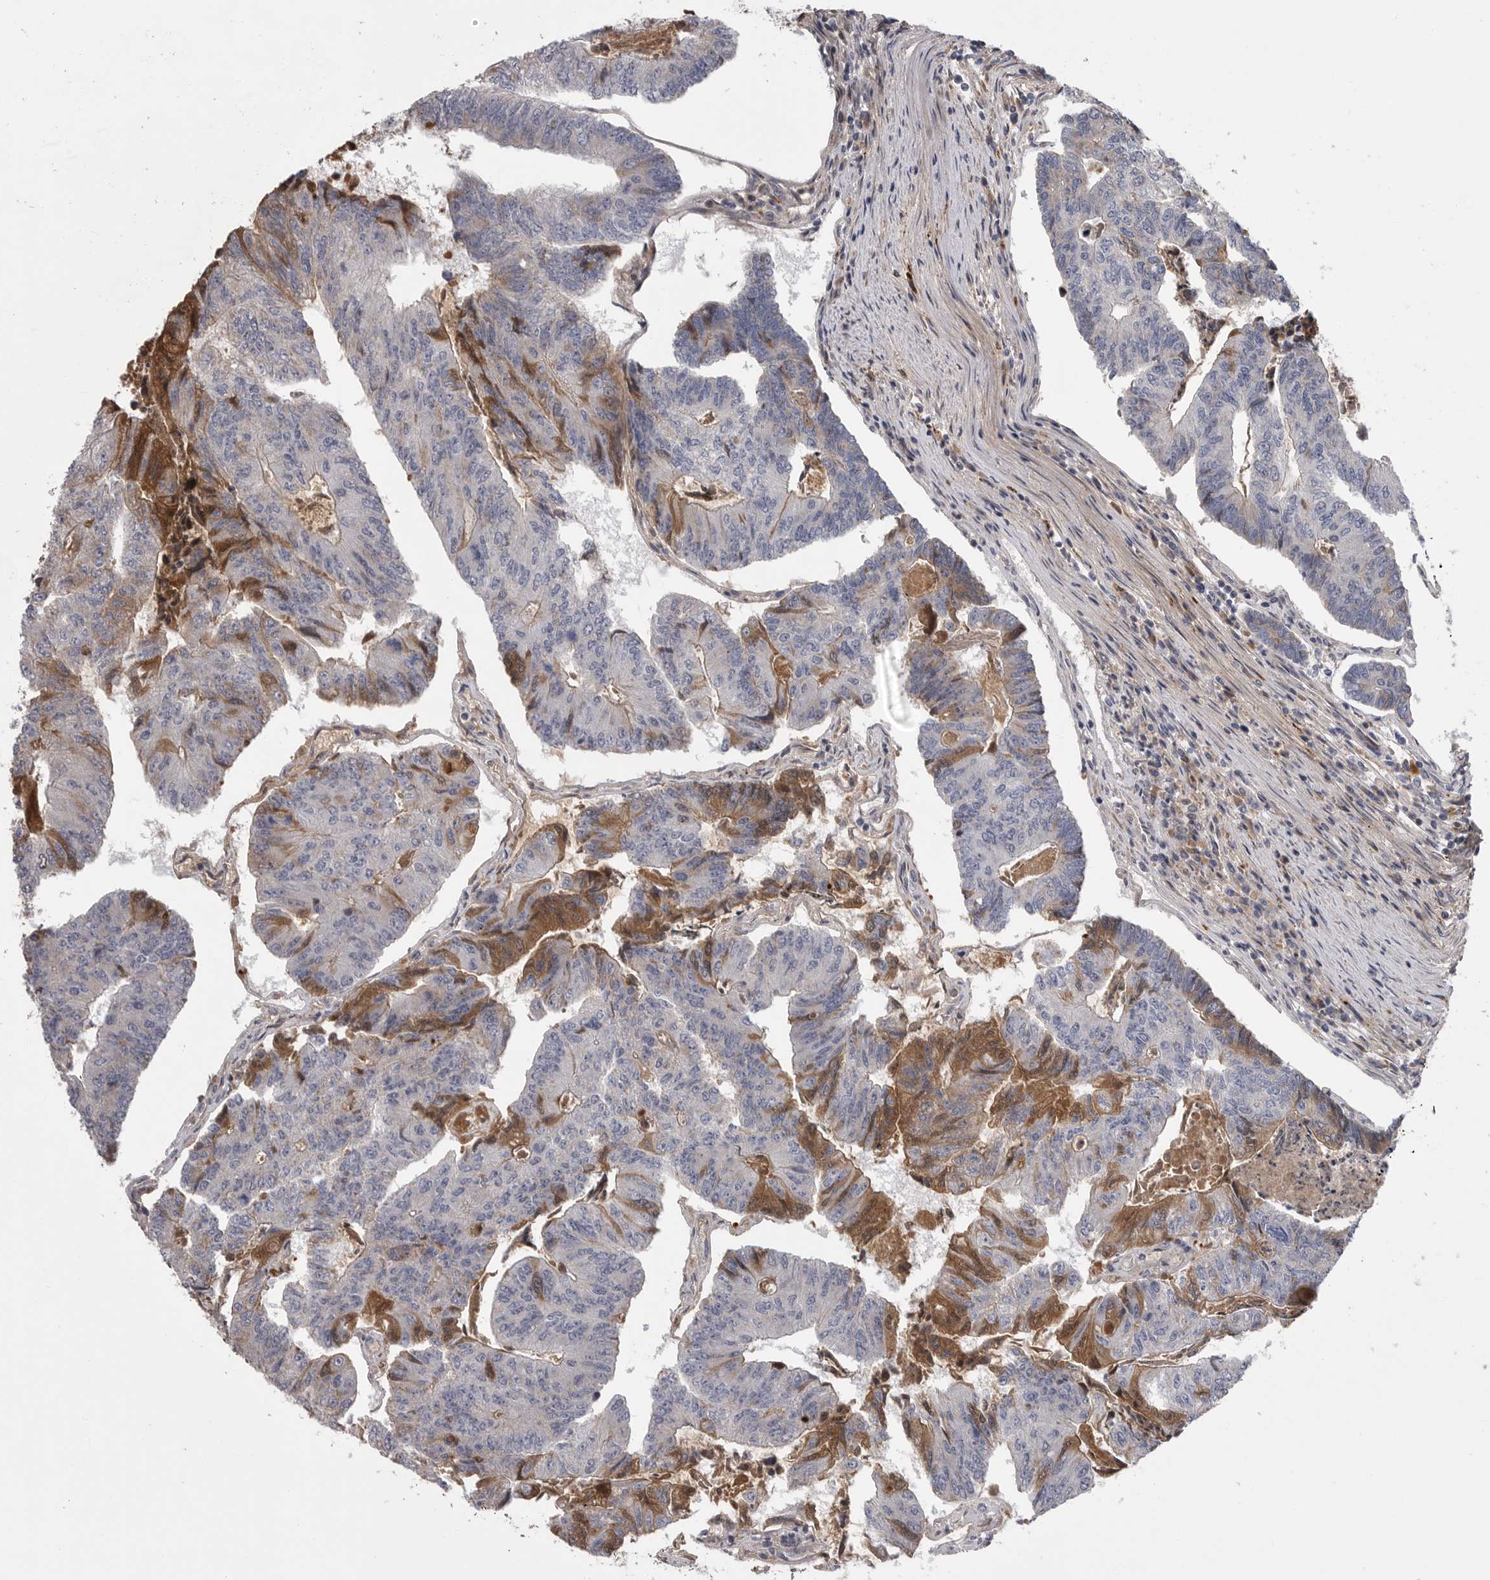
{"staining": {"intensity": "moderate", "quantity": "<25%", "location": "cytoplasmic/membranous"}, "tissue": "colorectal cancer", "cell_type": "Tumor cells", "image_type": "cancer", "snomed": [{"axis": "morphology", "description": "Adenocarcinoma, NOS"}, {"axis": "topography", "description": "Colon"}], "caption": "Tumor cells demonstrate low levels of moderate cytoplasmic/membranous staining in approximately <25% of cells in human colorectal cancer (adenocarcinoma).", "gene": "CRP", "patient": {"sex": "female", "age": 67}}